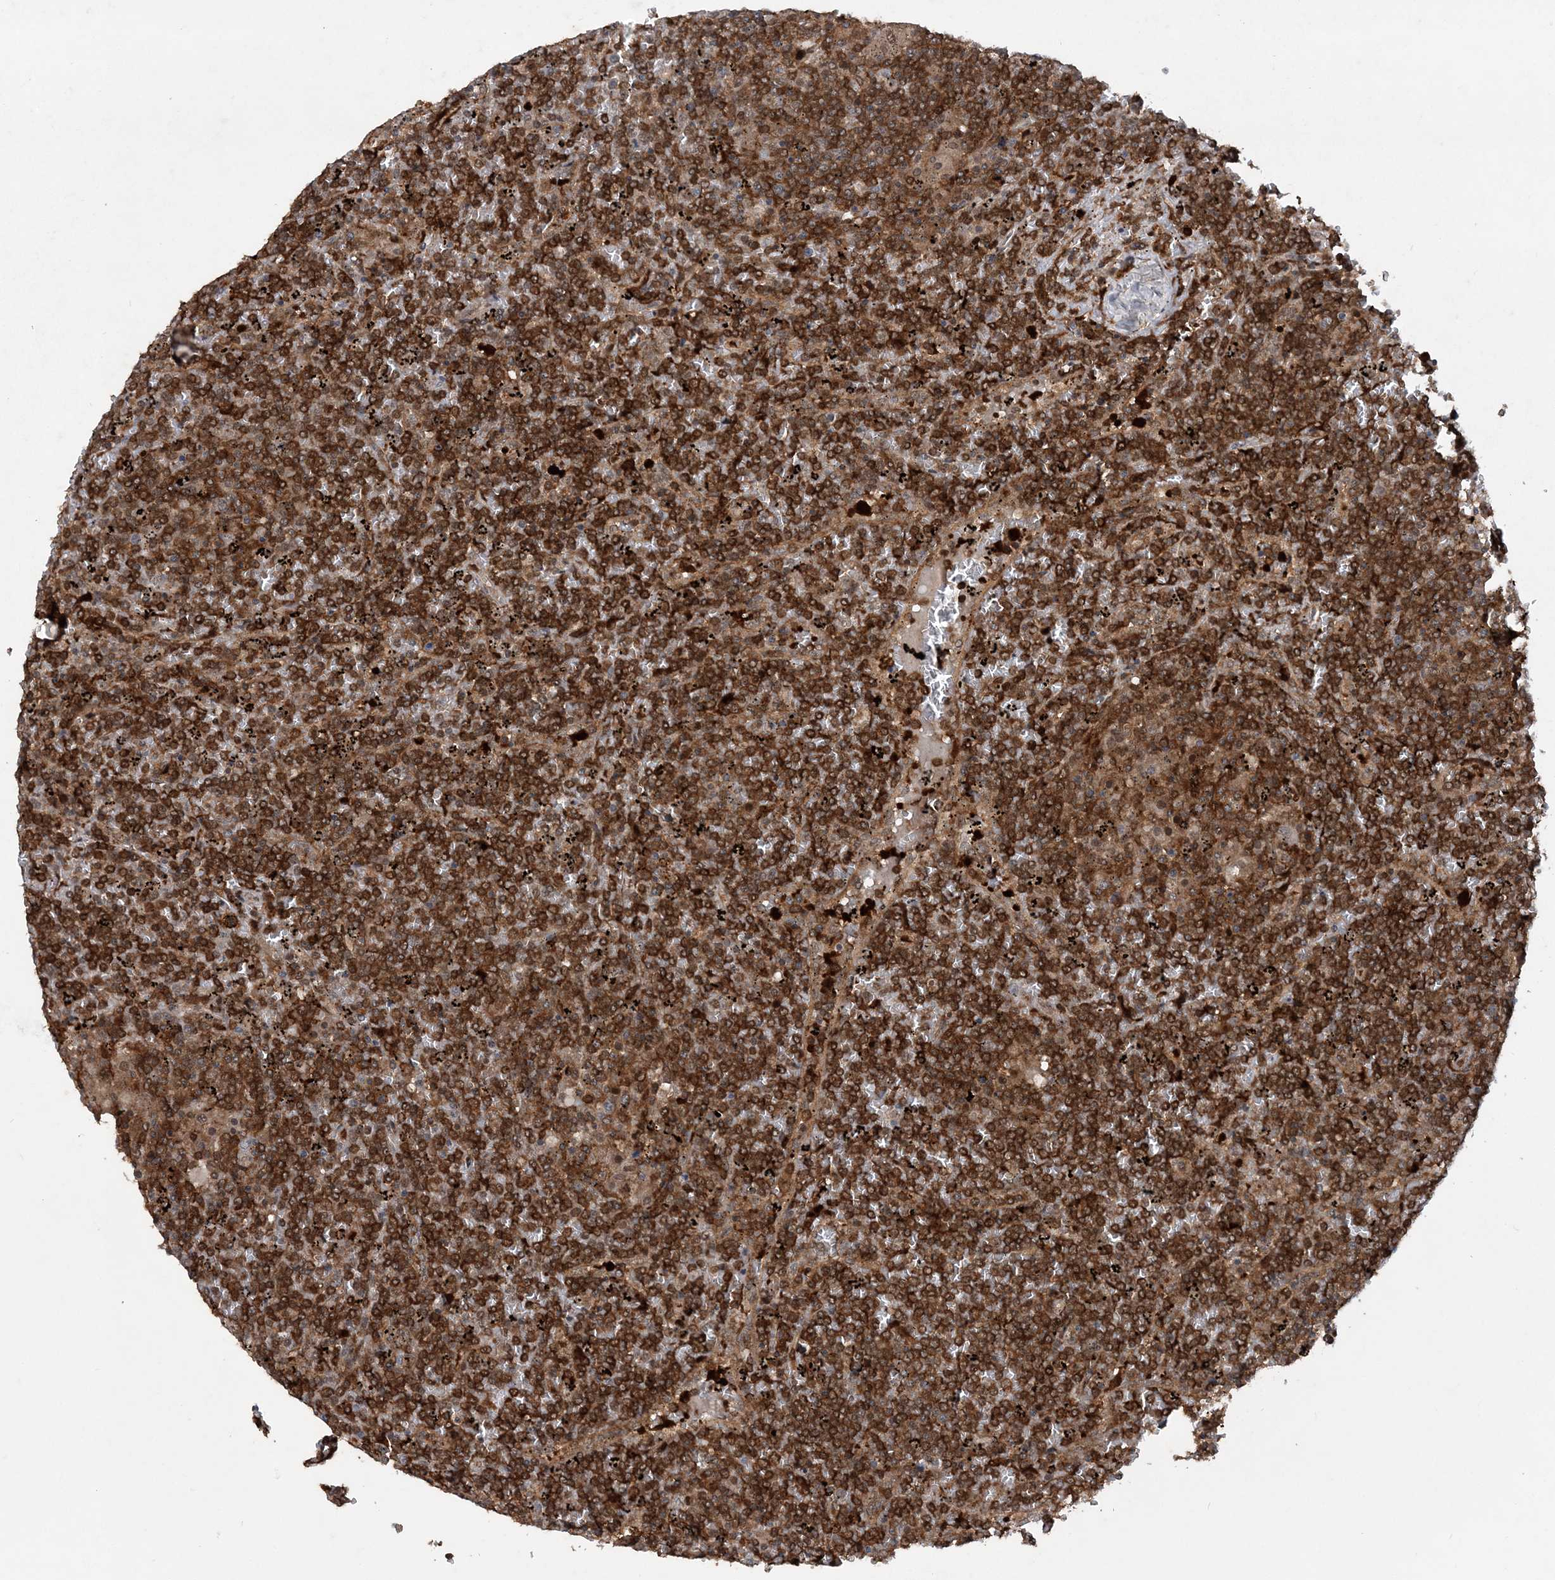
{"staining": {"intensity": "strong", "quantity": ">75%", "location": "cytoplasmic/membranous"}, "tissue": "lymphoma", "cell_type": "Tumor cells", "image_type": "cancer", "snomed": [{"axis": "morphology", "description": "Malignant lymphoma, non-Hodgkin's type, Low grade"}, {"axis": "topography", "description": "Spleen"}], "caption": "An image of lymphoma stained for a protein exhibits strong cytoplasmic/membranous brown staining in tumor cells. Immunohistochemistry (ihc) stains the protein of interest in brown and the nuclei are stained blue.", "gene": "LACC1", "patient": {"sex": "female", "age": 19}}